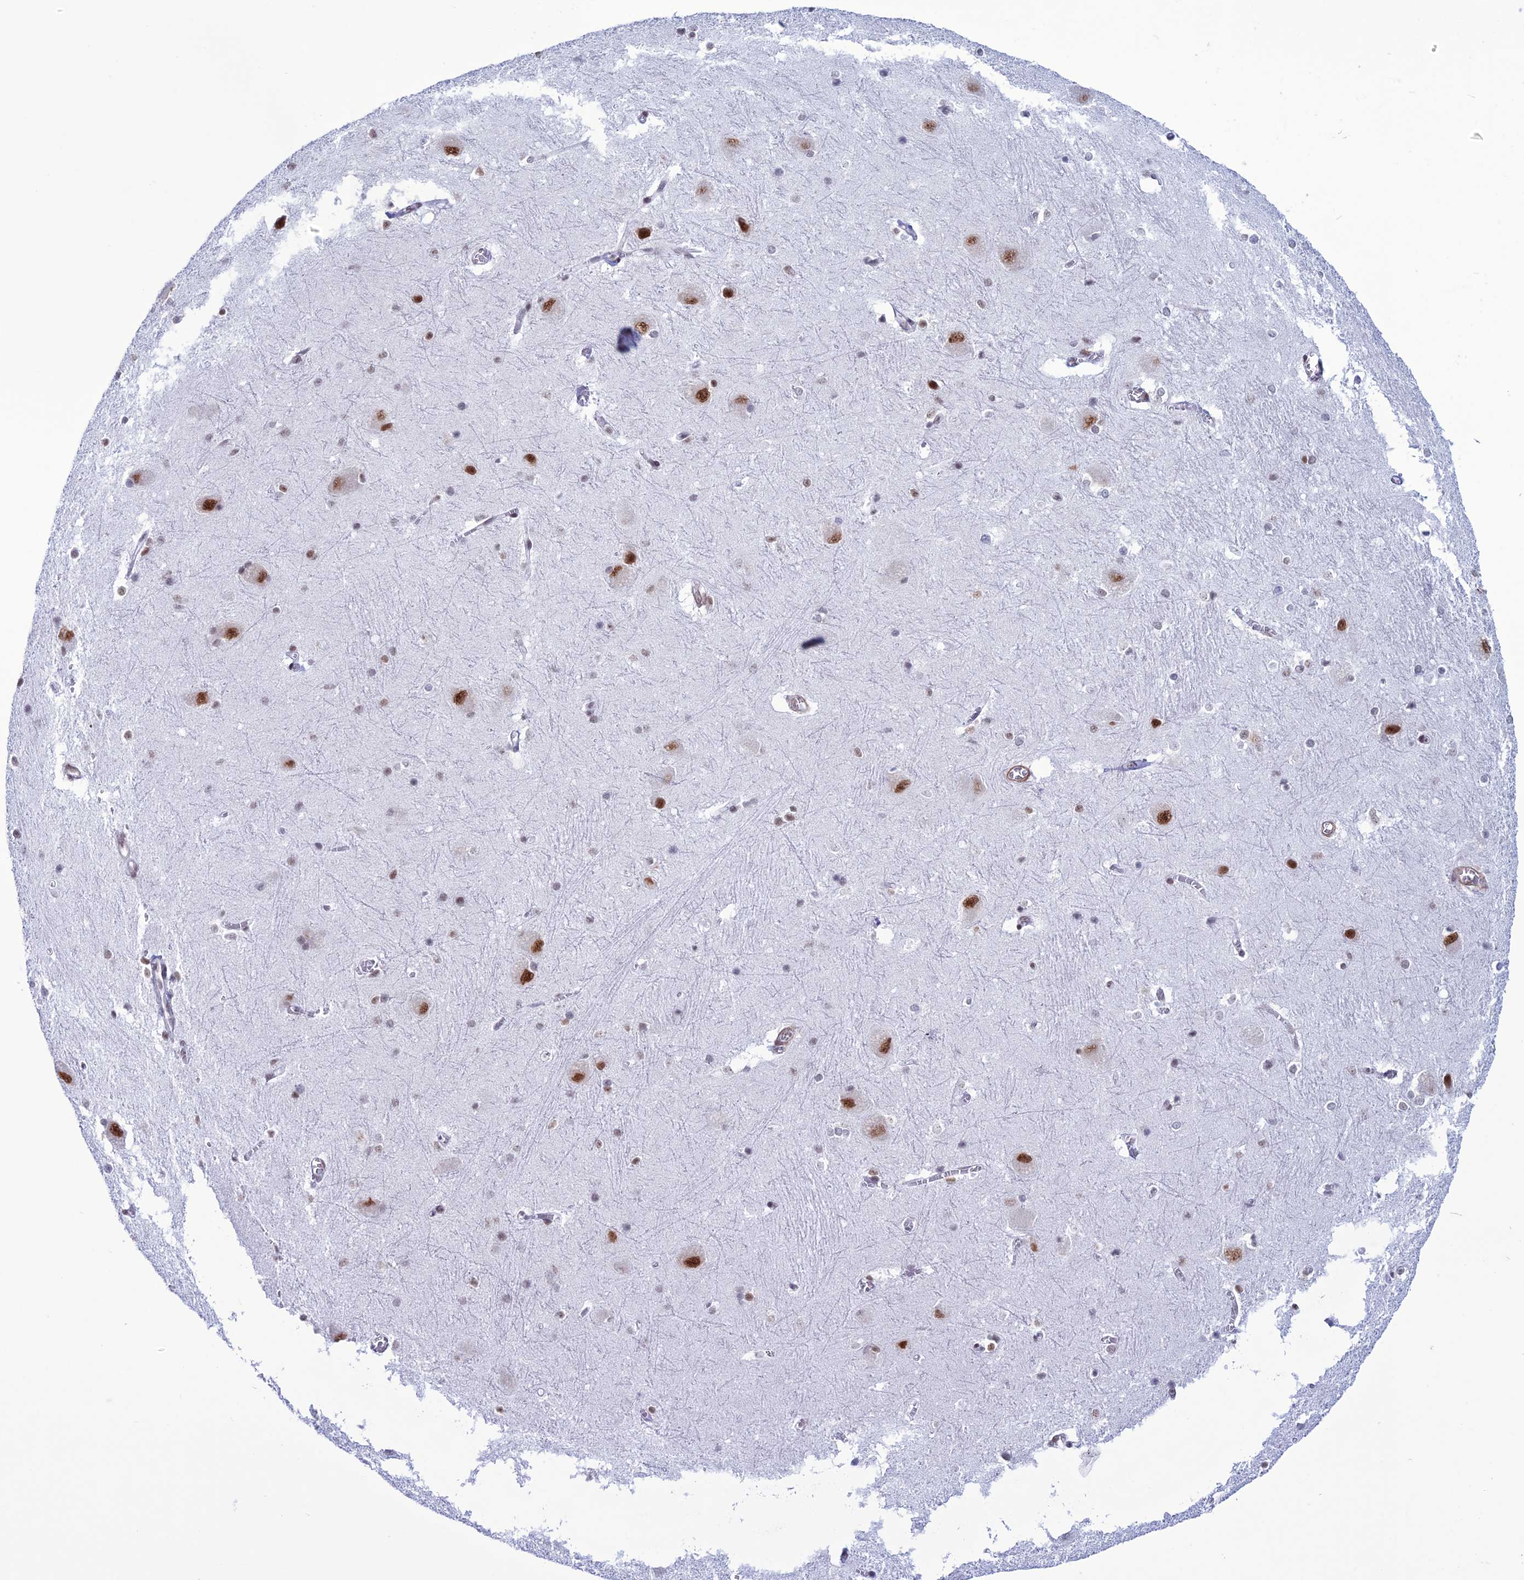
{"staining": {"intensity": "strong", "quantity": ">75%", "location": "nuclear"}, "tissue": "caudate", "cell_type": "Glial cells", "image_type": "normal", "snomed": [{"axis": "morphology", "description": "Normal tissue, NOS"}, {"axis": "topography", "description": "Lateral ventricle wall"}], "caption": "Immunohistochemical staining of benign caudate displays strong nuclear protein staining in about >75% of glial cells. (DAB (3,3'-diaminobenzidine) = brown stain, brightfield microscopy at high magnification).", "gene": "U2AF1", "patient": {"sex": "male", "age": 37}}